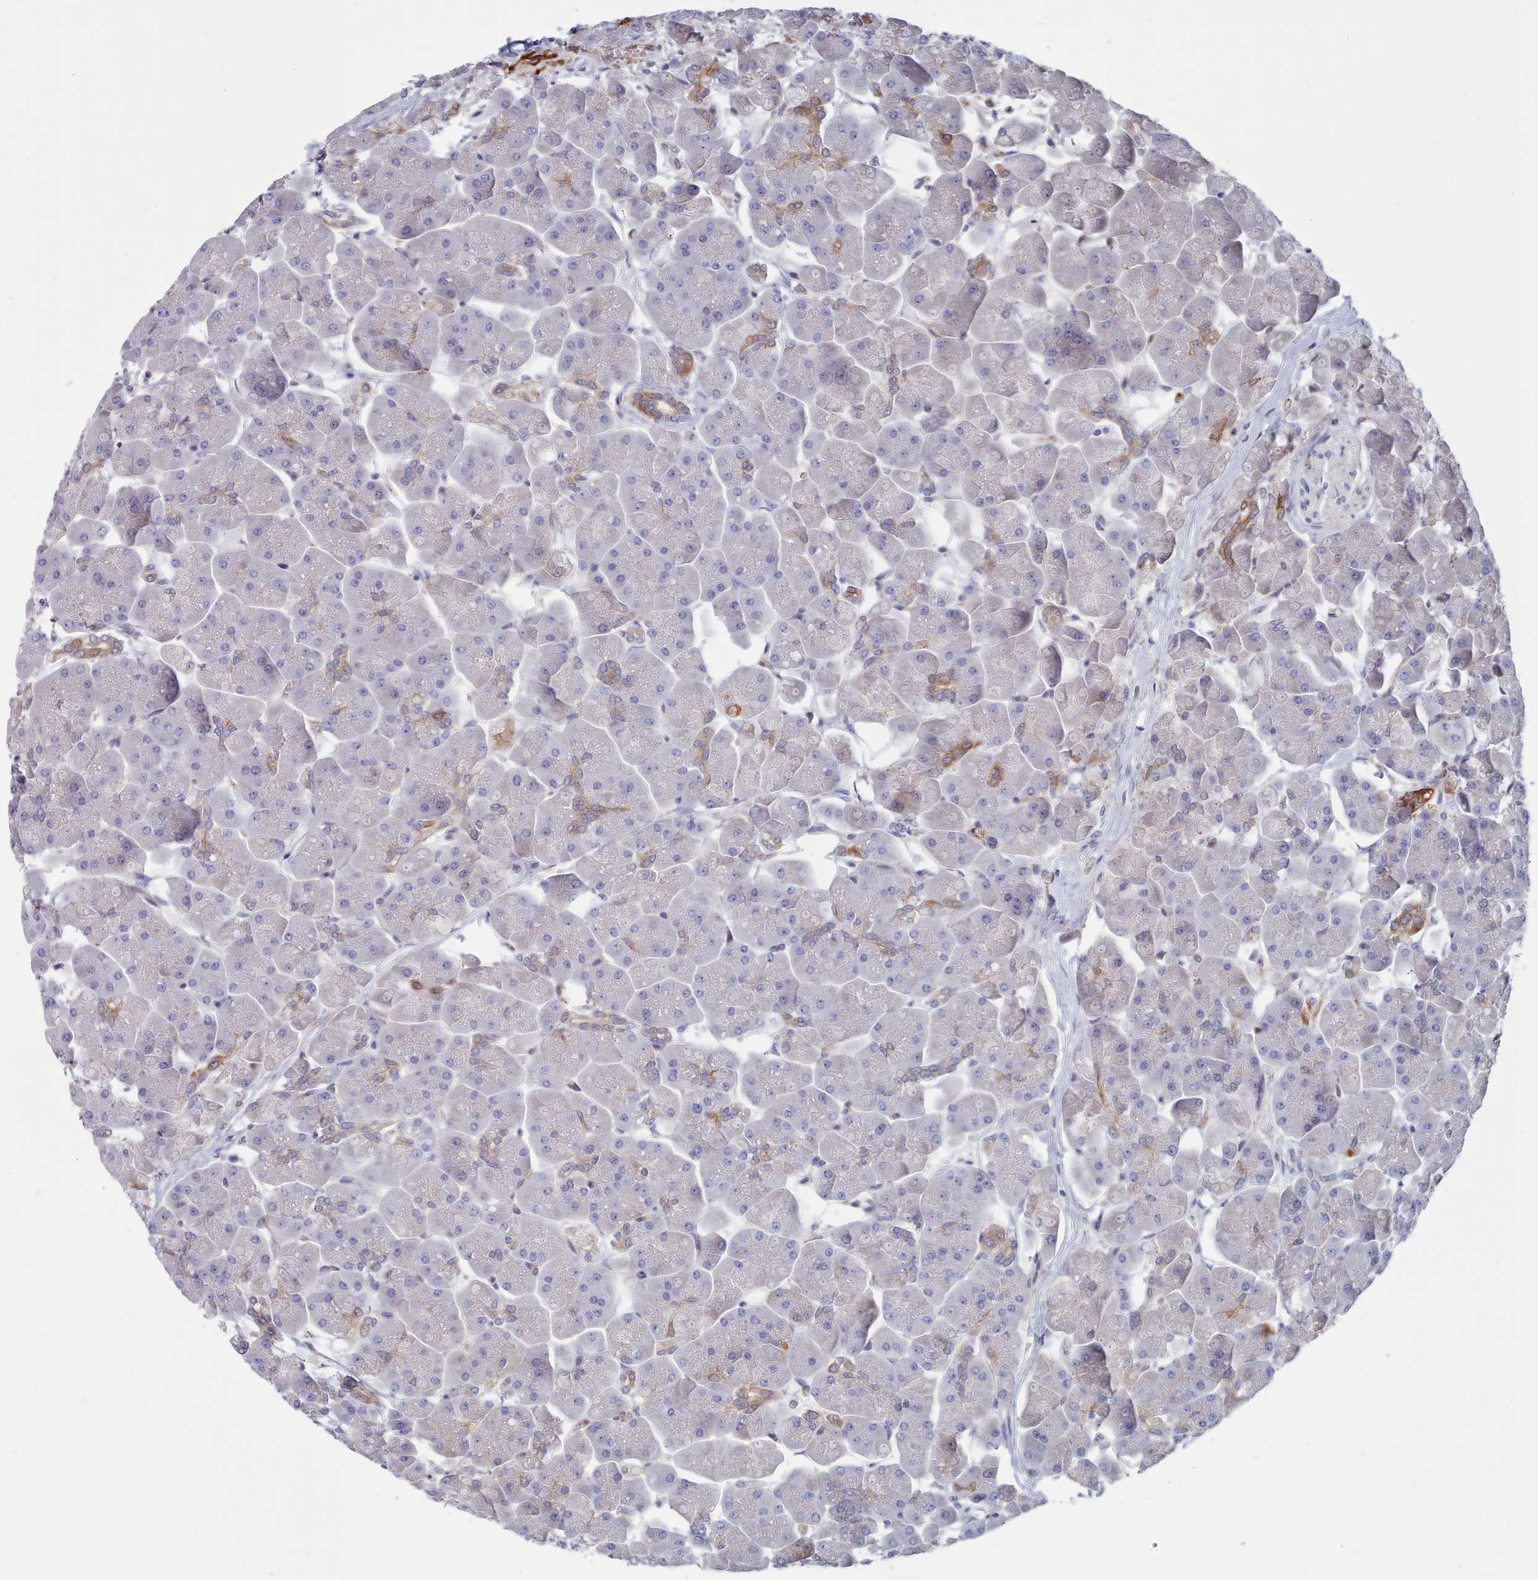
{"staining": {"intensity": "strong", "quantity": "<25%", "location": "cytoplasmic/membranous"}, "tissue": "pancreas", "cell_type": "Exocrine glandular cells", "image_type": "normal", "snomed": [{"axis": "morphology", "description": "Normal tissue, NOS"}, {"axis": "topography", "description": "Pancreas"}], "caption": "Exocrine glandular cells demonstrate strong cytoplasmic/membranous staining in approximately <25% of cells in benign pancreas.", "gene": "G6PC1", "patient": {"sex": "male", "age": 66}}